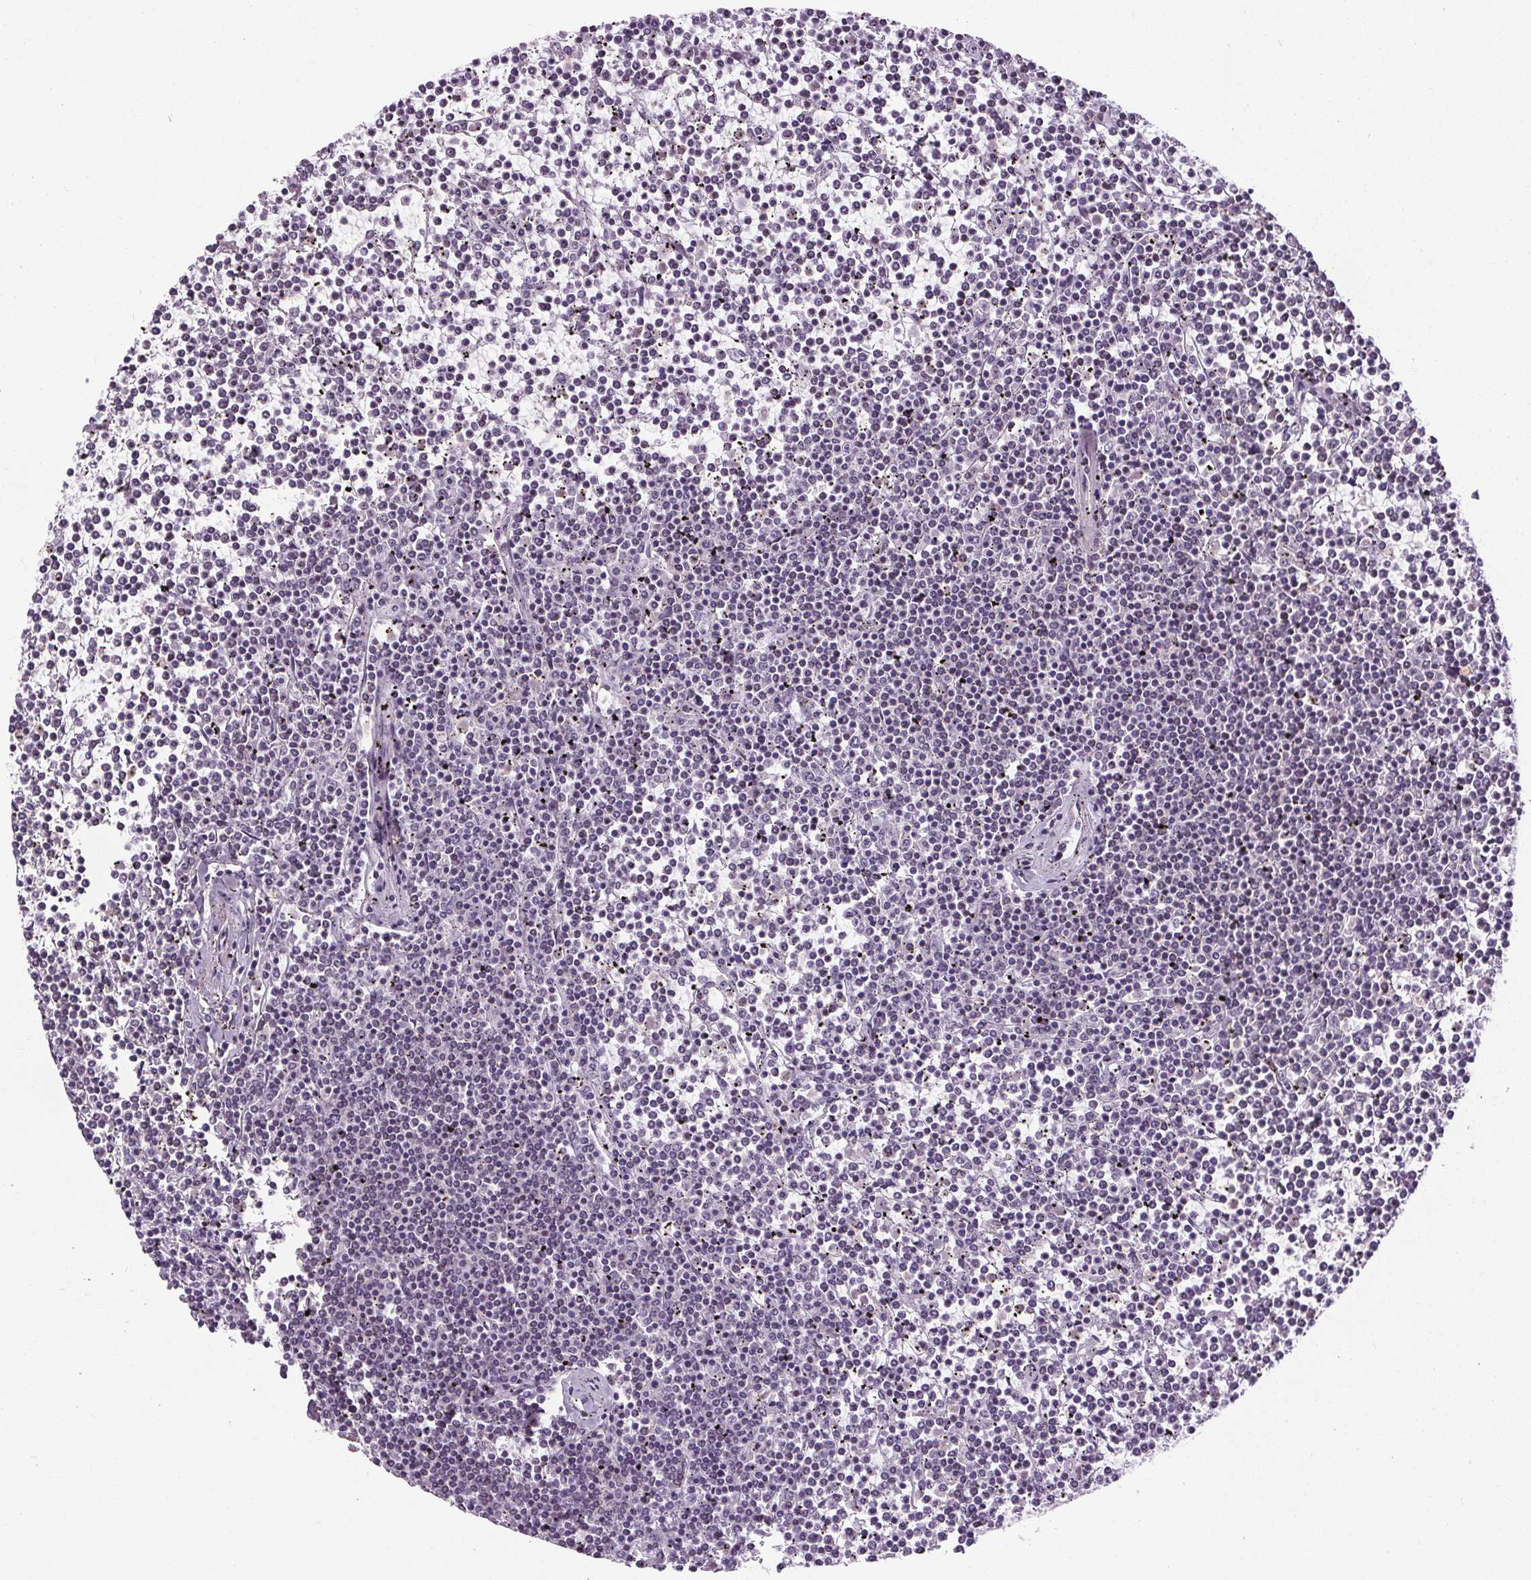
{"staining": {"intensity": "negative", "quantity": "none", "location": "none"}, "tissue": "lymphoma", "cell_type": "Tumor cells", "image_type": "cancer", "snomed": [{"axis": "morphology", "description": "Malignant lymphoma, non-Hodgkin's type, Low grade"}, {"axis": "topography", "description": "Spleen"}], "caption": "A high-resolution histopathology image shows IHC staining of lymphoma, which exhibits no significant expression in tumor cells.", "gene": "TMEM240", "patient": {"sex": "female", "age": 19}}